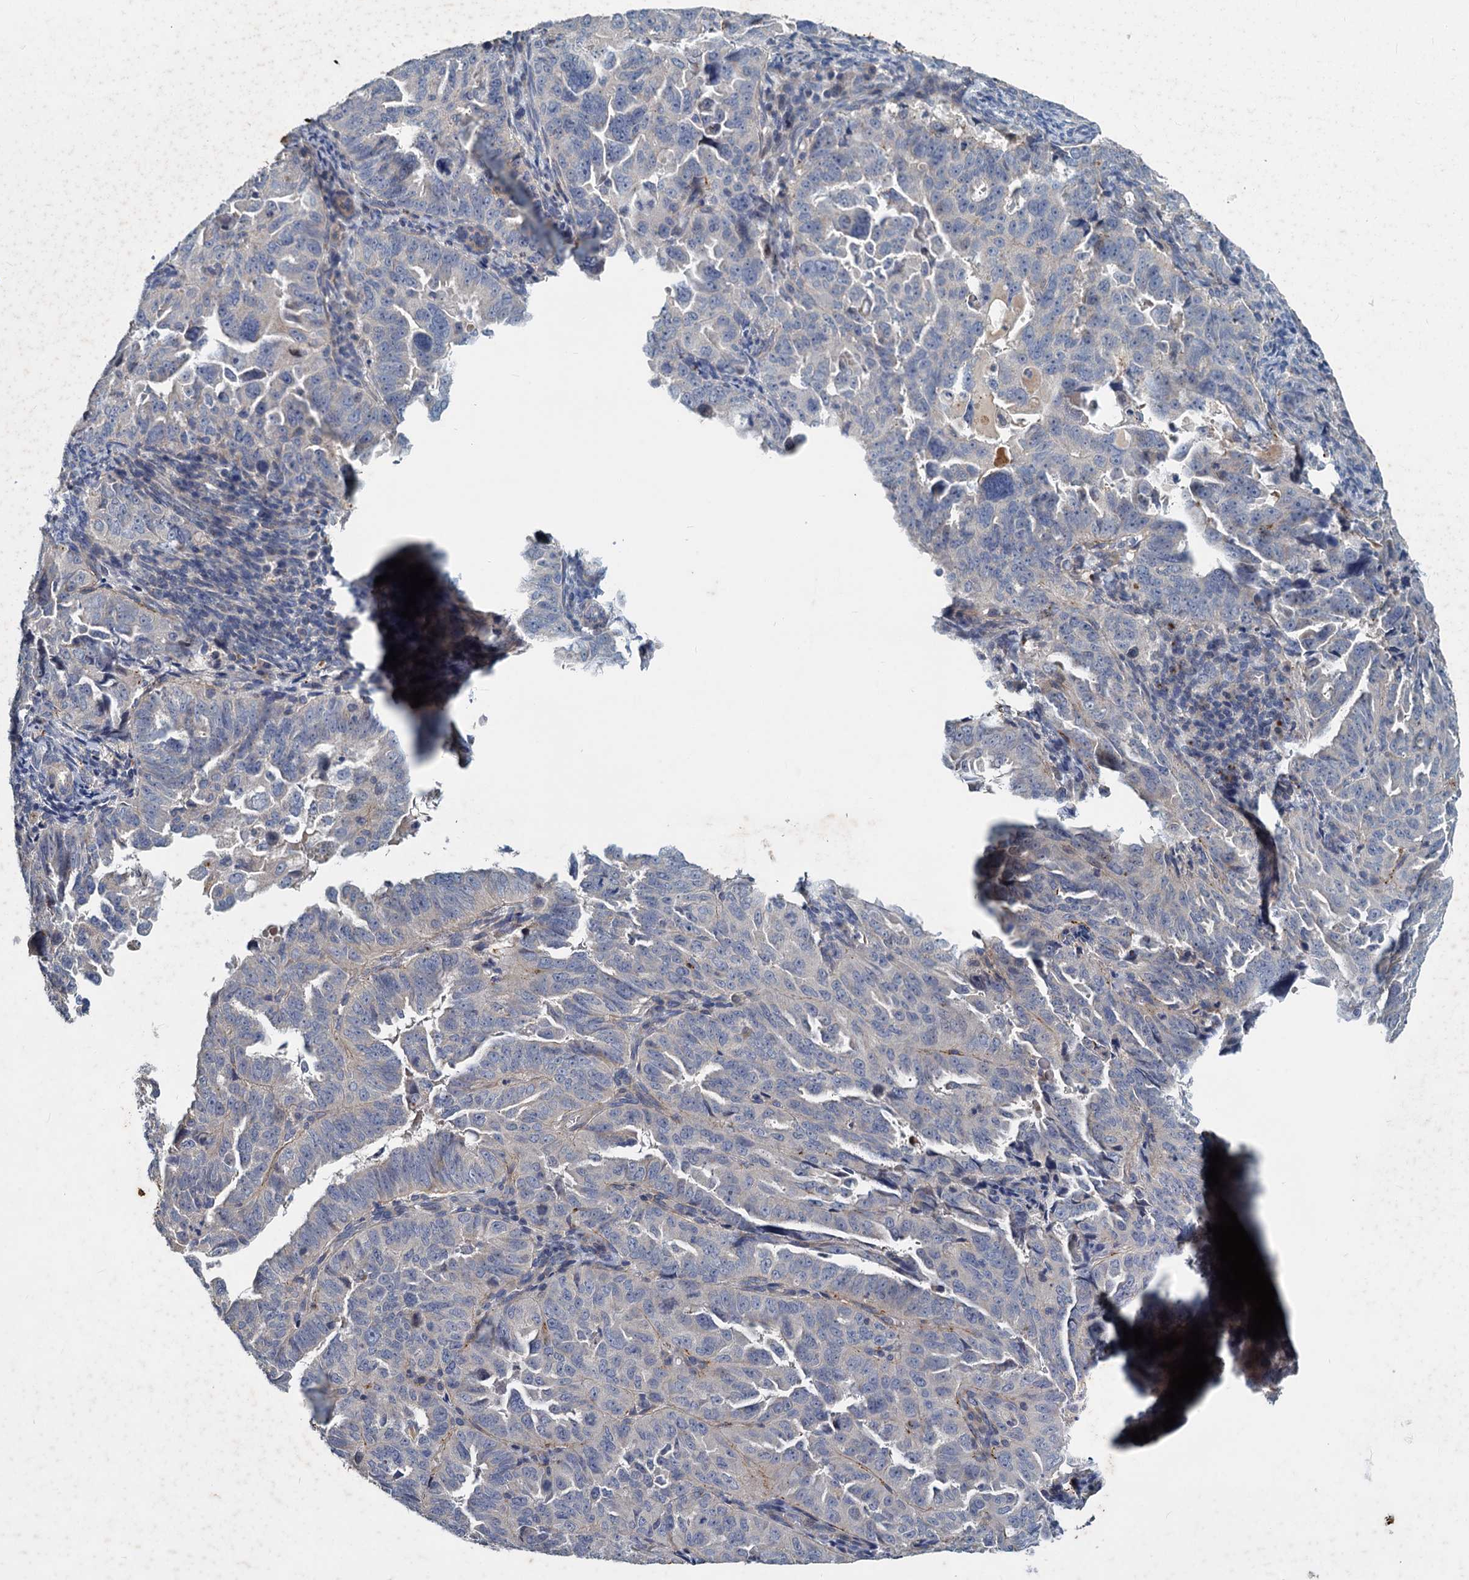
{"staining": {"intensity": "negative", "quantity": "none", "location": "none"}, "tissue": "endometrial cancer", "cell_type": "Tumor cells", "image_type": "cancer", "snomed": [{"axis": "morphology", "description": "Adenocarcinoma, NOS"}, {"axis": "topography", "description": "Endometrium"}], "caption": "Immunohistochemical staining of endometrial adenocarcinoma exhibits no significant expression in tumor cells. The staining is performed using DAB brown chromogen with nuclei counter-stained in using hematoxylin.", "gene": "SLC2A7", "patient": {"sex": "female", "age": 65}}